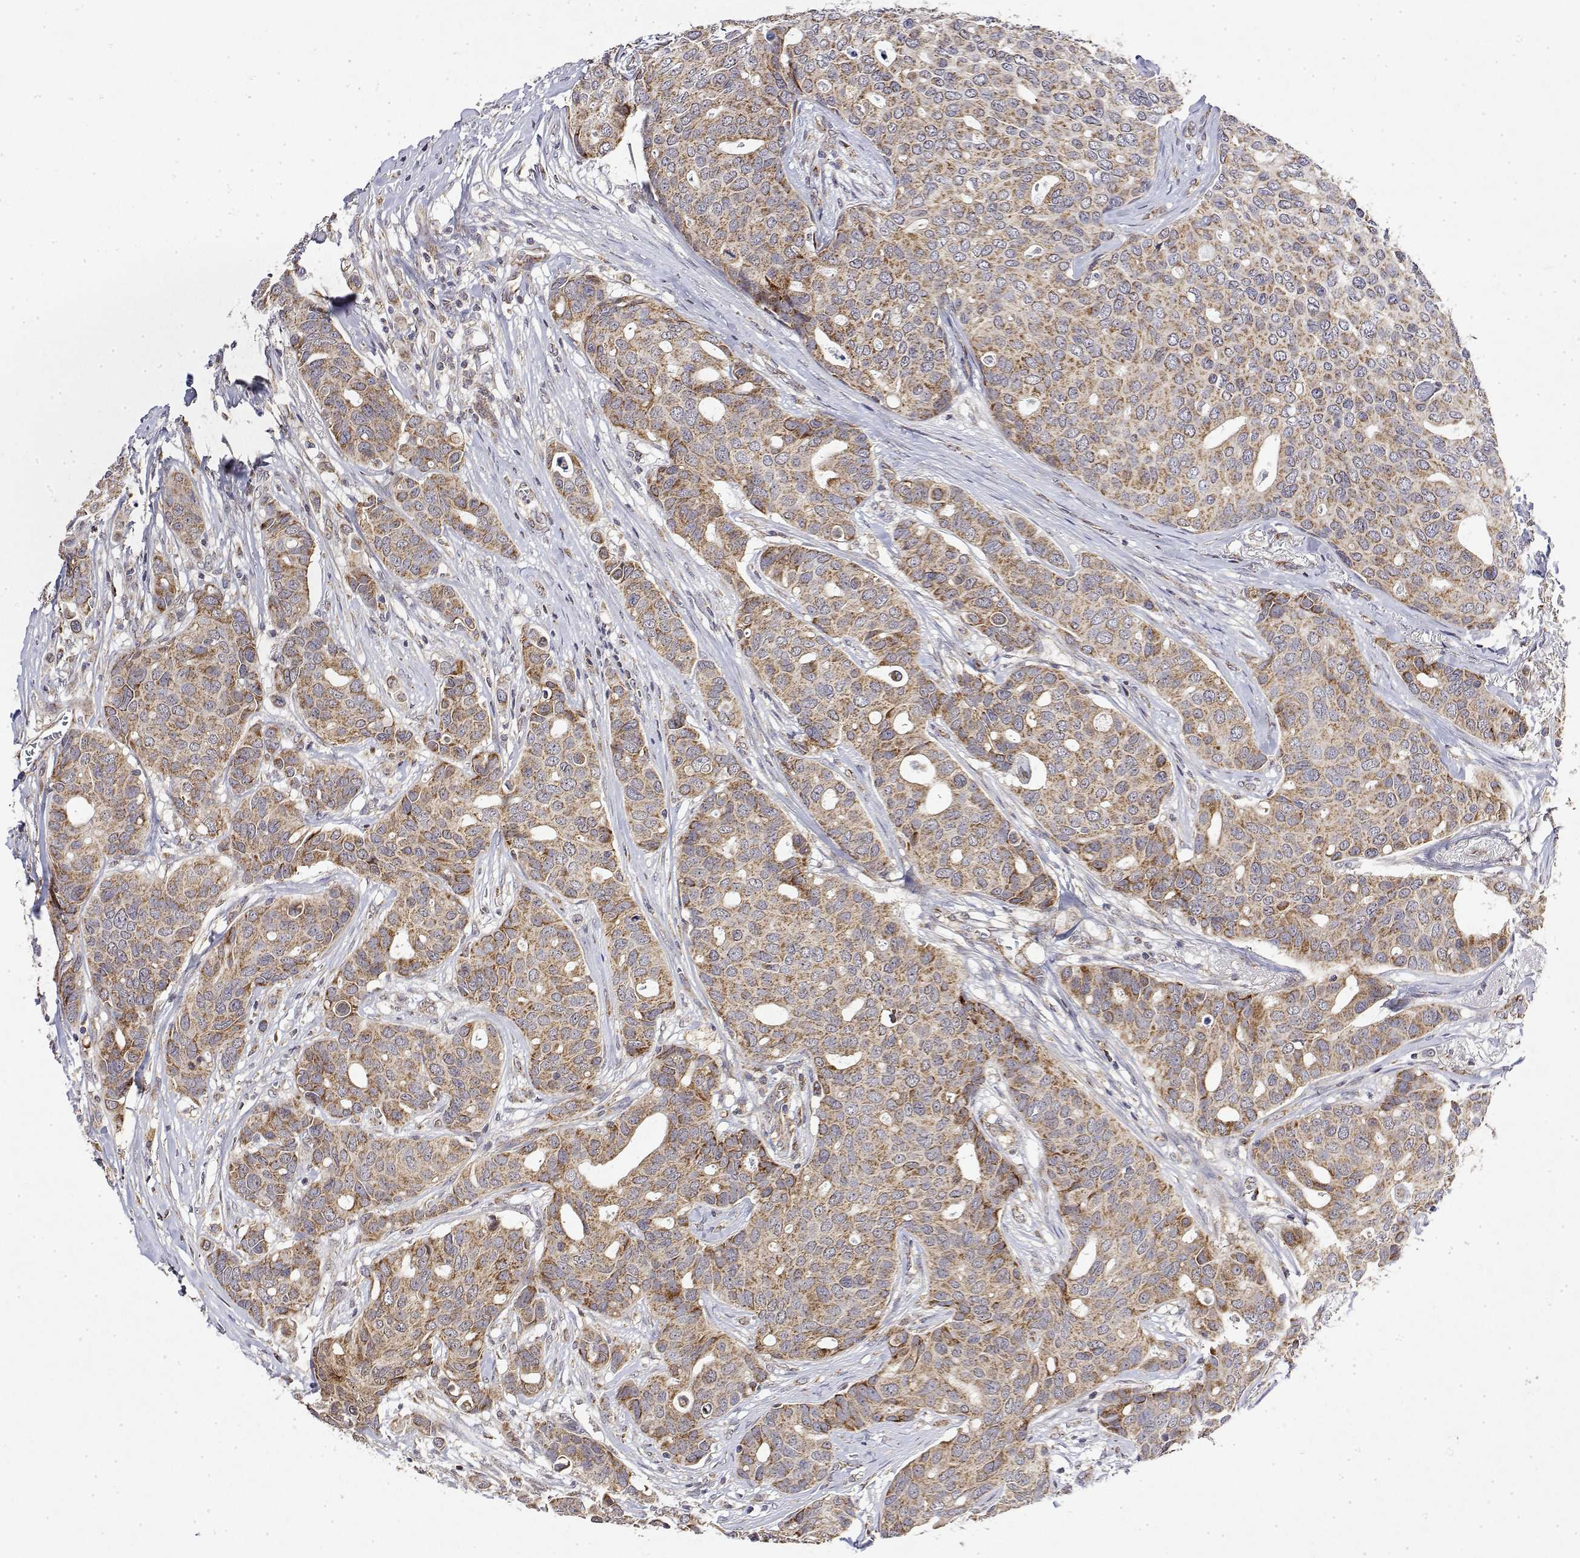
{"staining": {"intensity": "moderate", "quantity": "25%-75%", "location": "cytoplasmic/membranous"}, "tissue": "breast cancer", "cell_type": "Tumor cells", "image_type": "cancer", "snomed": [{"axis": "morphology", "description": "Duct carcinoma"}, {"axis": "topography", "description": "Breast"}], "caption": "Protein expression analysis of human breast invasive ductal carcinoma reveals moderate cytoplasmic/membranous positivity in about 25%-75% of tumor cells.", "gene": "GADD45GIP1", "patient": {"sex": "female", "age": 54}}